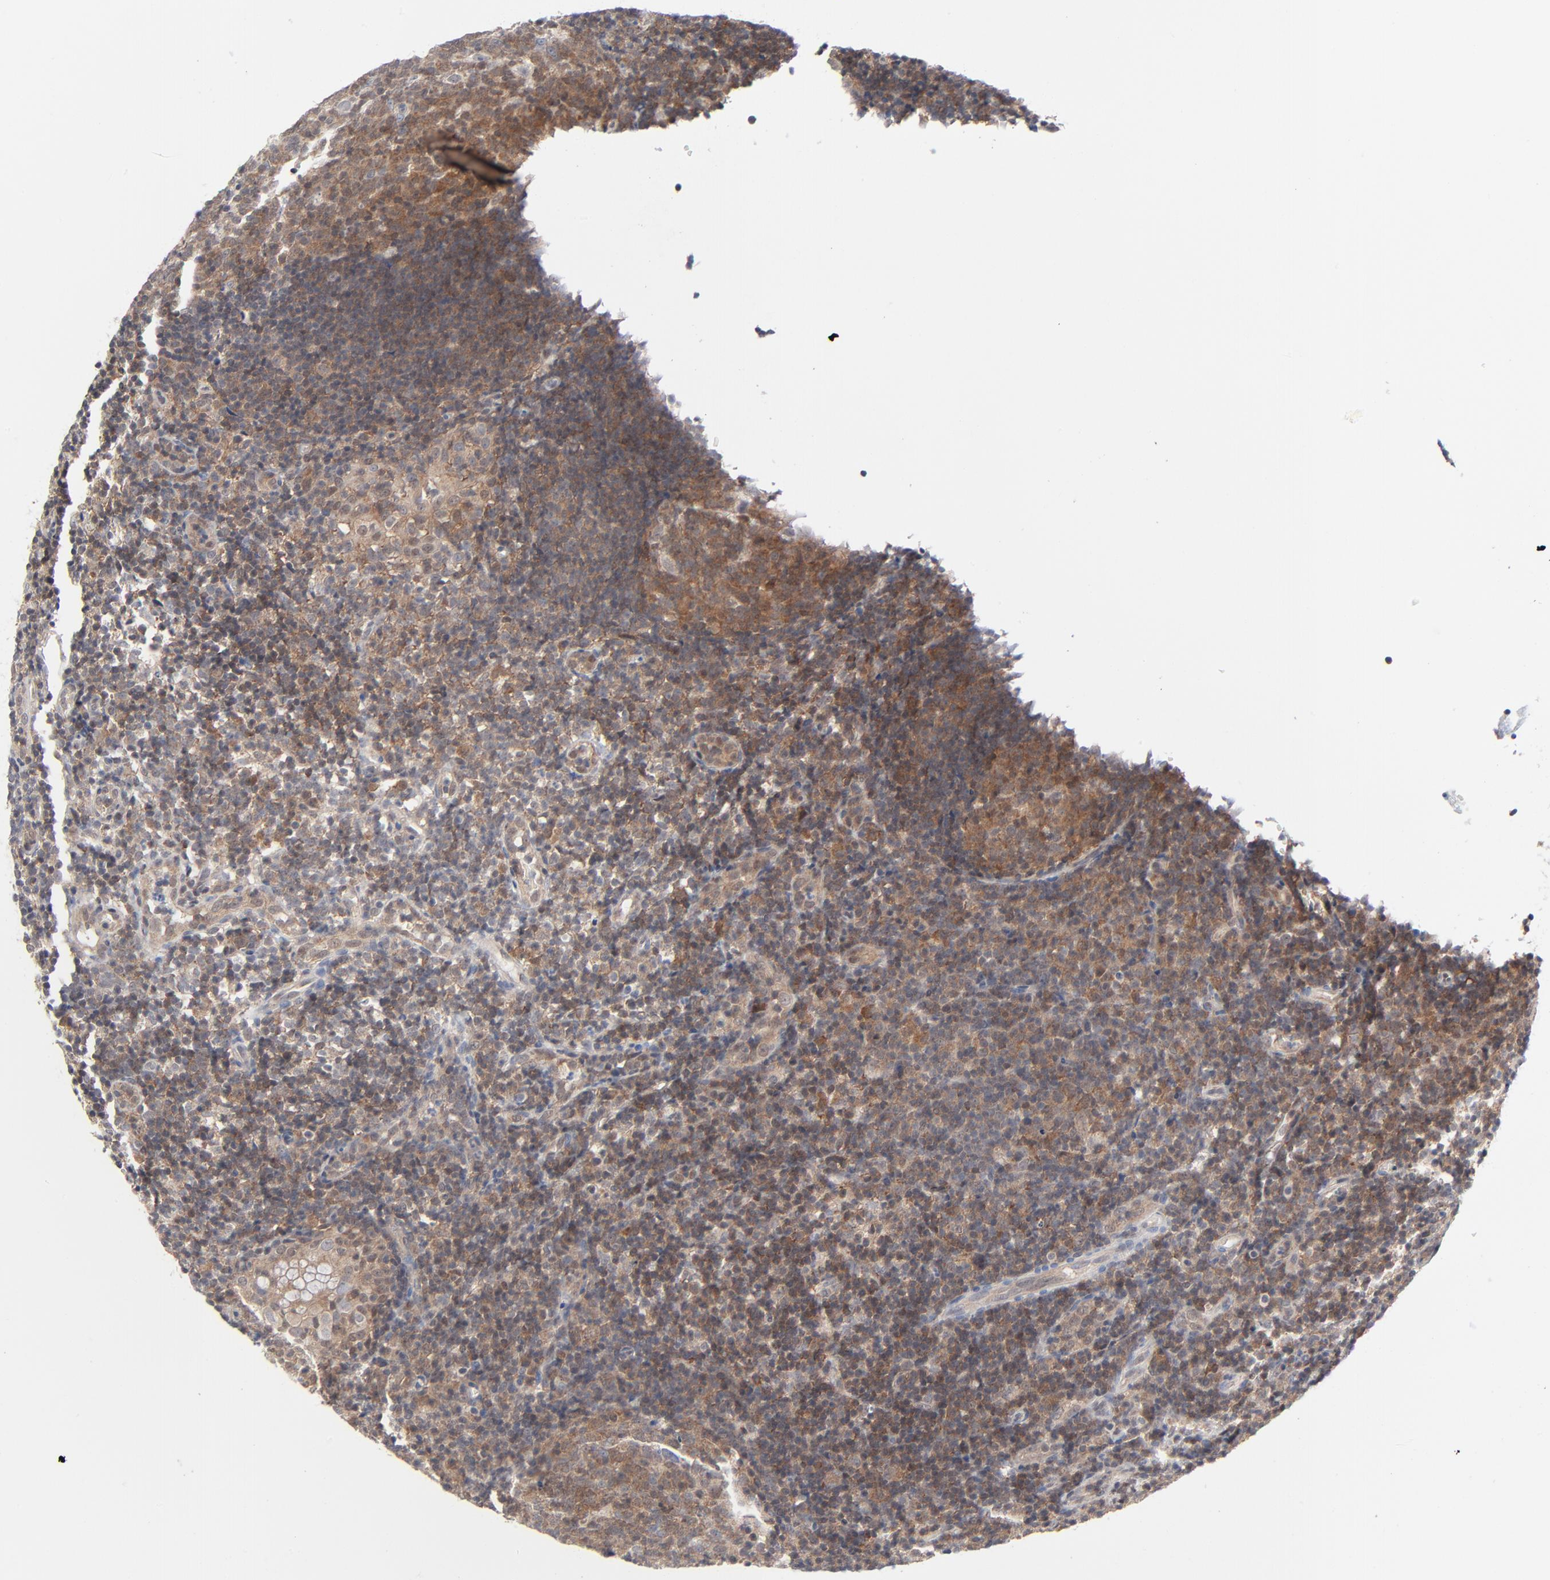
{"staining": {"intensity": "moderate", "quantity": ">75%", "location": "cytoplasmic/membranous"}, "tissue": "tonsil", "cell_type": "Germinal center cells", "image_type": "normal", "snomed": [{"axis": "morphology", "description": "Normal tissue, NOS"}, {"axis": "topography", "description": "Tonsil"}], "caption": "Human tonsil stained for a protein (brown) exhibits moderate cytoplasmic/membranous positive expression in approximately >75% of germinal center cells.", "gene": "RPS6KB1", "patient": {"sex": "female", "age": 40}}